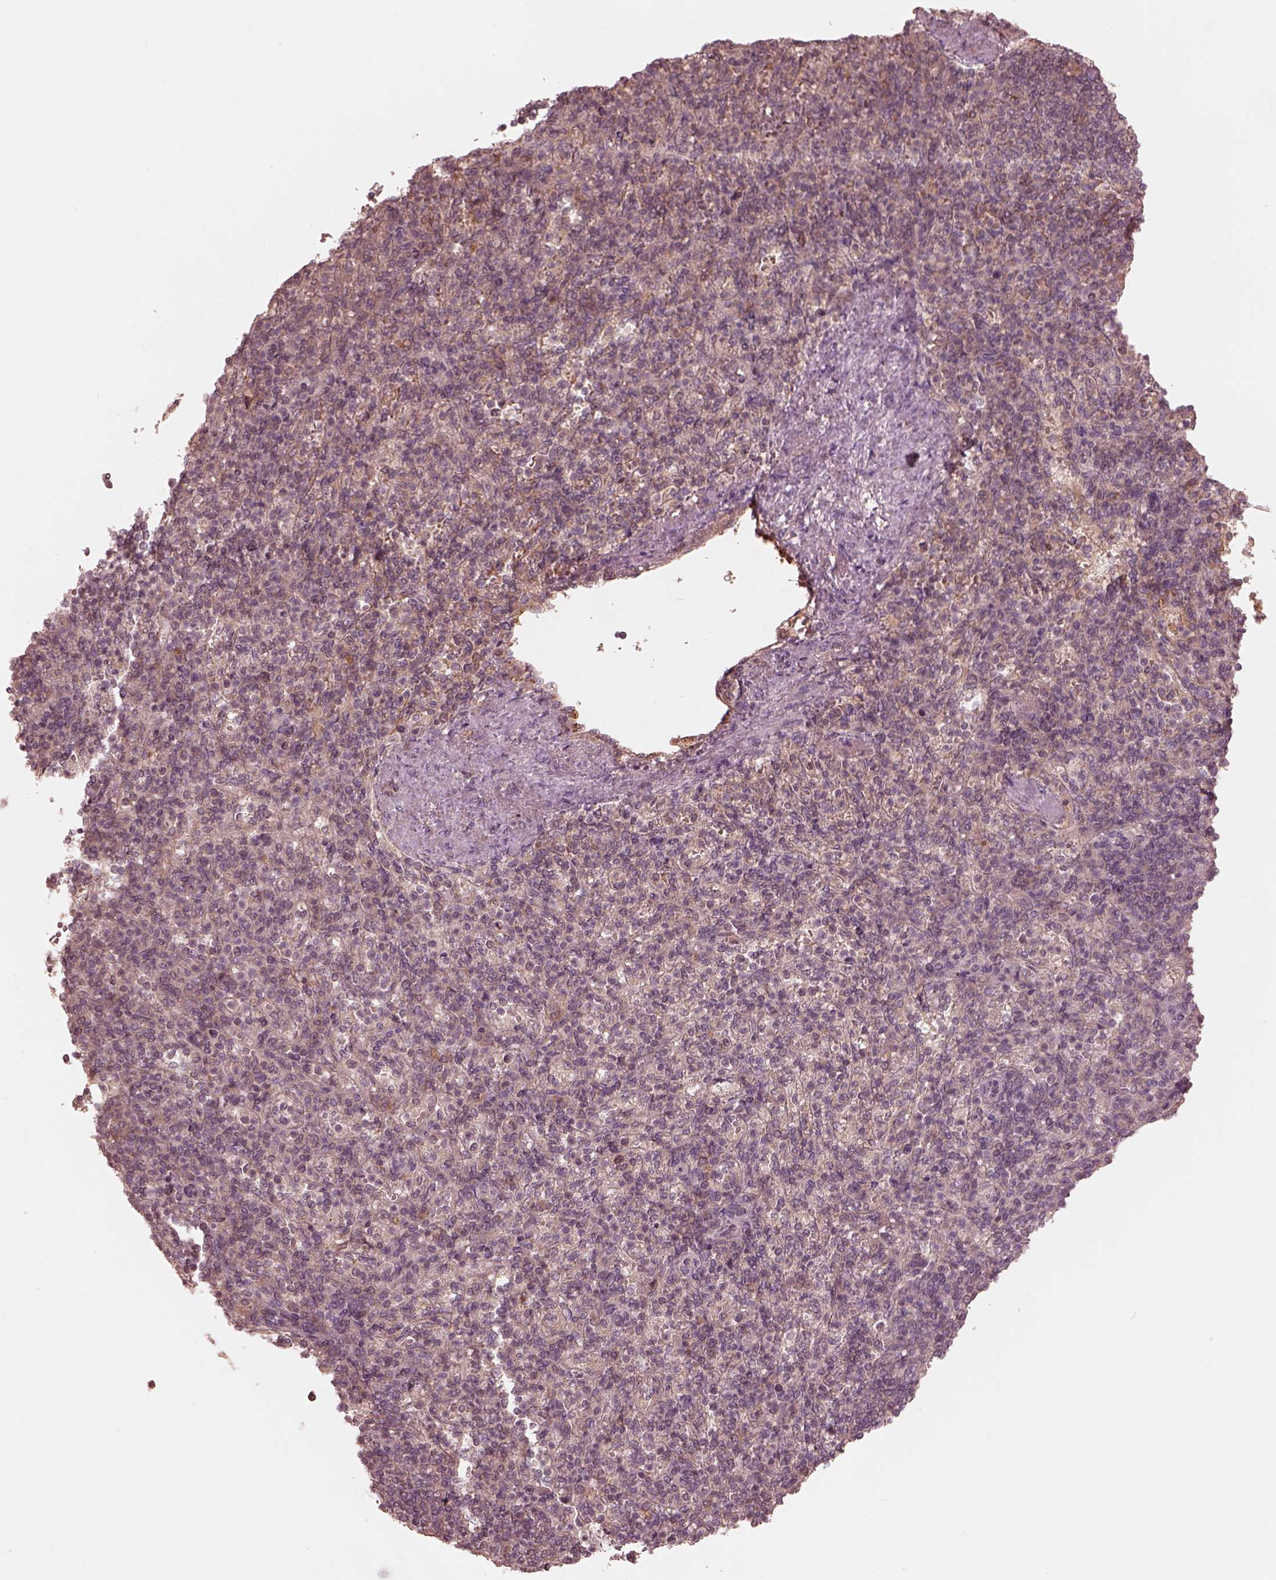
{"staining": {"intensity": "weak", "quantity": "<25%", "location": "cytoplasmic/membranous"}, "tissue": "spleen", "cell_type": "Cells in red pulp", "image_type": "normal", "snomed": [{"axis": "morphology", "description": "Normal tissue, NOS"}, {"axis": "topography", "description": "Spleen"}], "caption": "IHC histopathology image of normal human spleen stained for a protein (brown), which shows no positivity in cells in red pulp. Brightfield microscopy of immunohistochemistry (IHC) stained with DAB (3,3'-diaminobenzidine) (brown) and hematoxylin (blue), captured at high magnification.", "gene": "TF", "patient": {"sex": "female", "age": 74}}